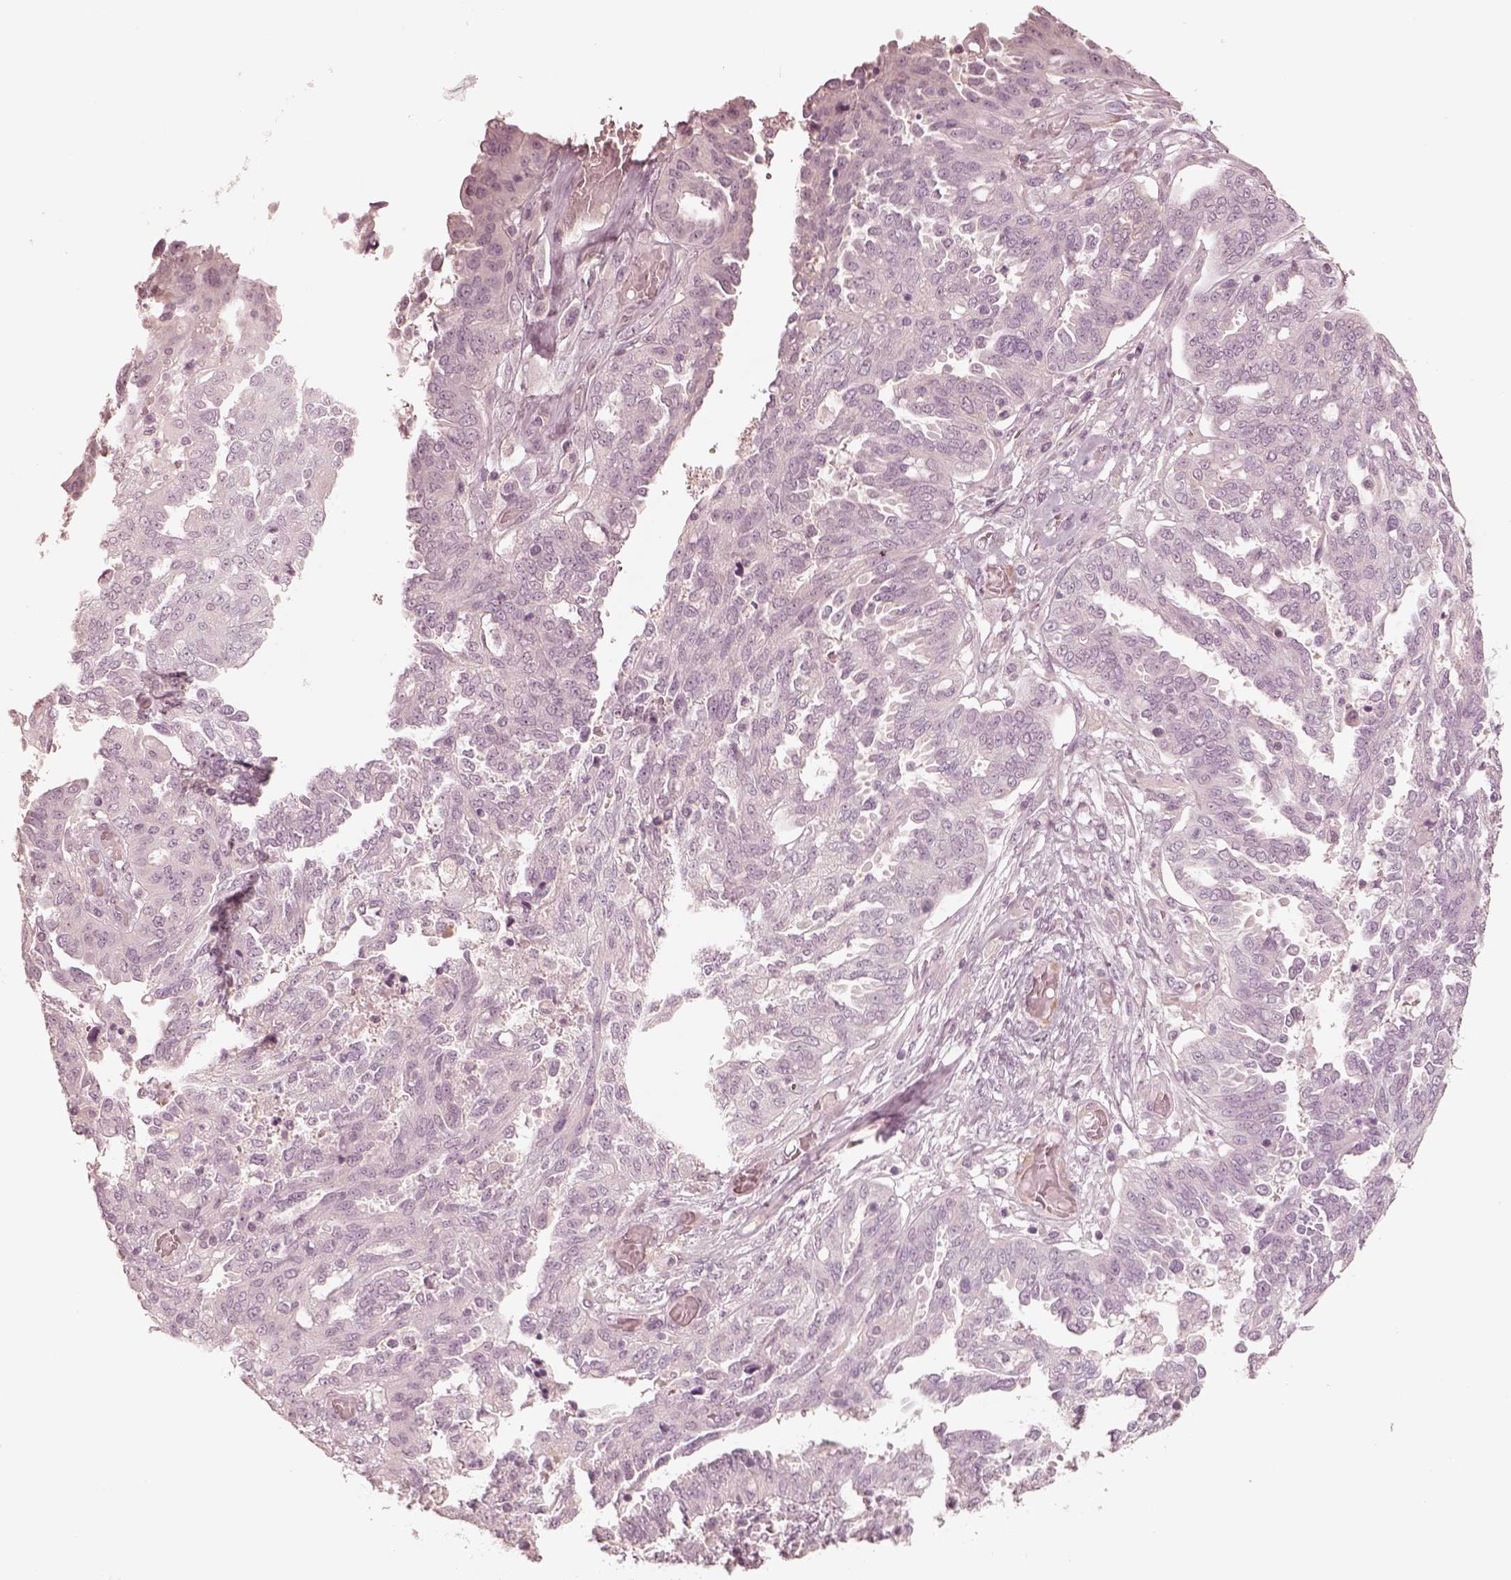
{"staining": {"intensity": "negative", "quantity": "none", "location": "none"}, "tissue": "ovarian cancer", "cell_type": "Tumor cells", "image_type": "cancer", "snomed": [{"axis": "morphology", "description": "Cystadenocarcinoma, serous, NOS"}, {"axis": "topography", "description": "Ovary"}], "caption": "Protein analysis of ovarian serous cystadenocarcinoma shows no significant positivity in tumor cells. Brightfield microscopy of immunohistochemistry (IHC) stained with DAB (3,3'-diaminobenzidine) (brown) and hematoxylin (blue), captured at high magnification.", "gene": "DNAAF9", "patient": {"sex": "female", "age": 67}}